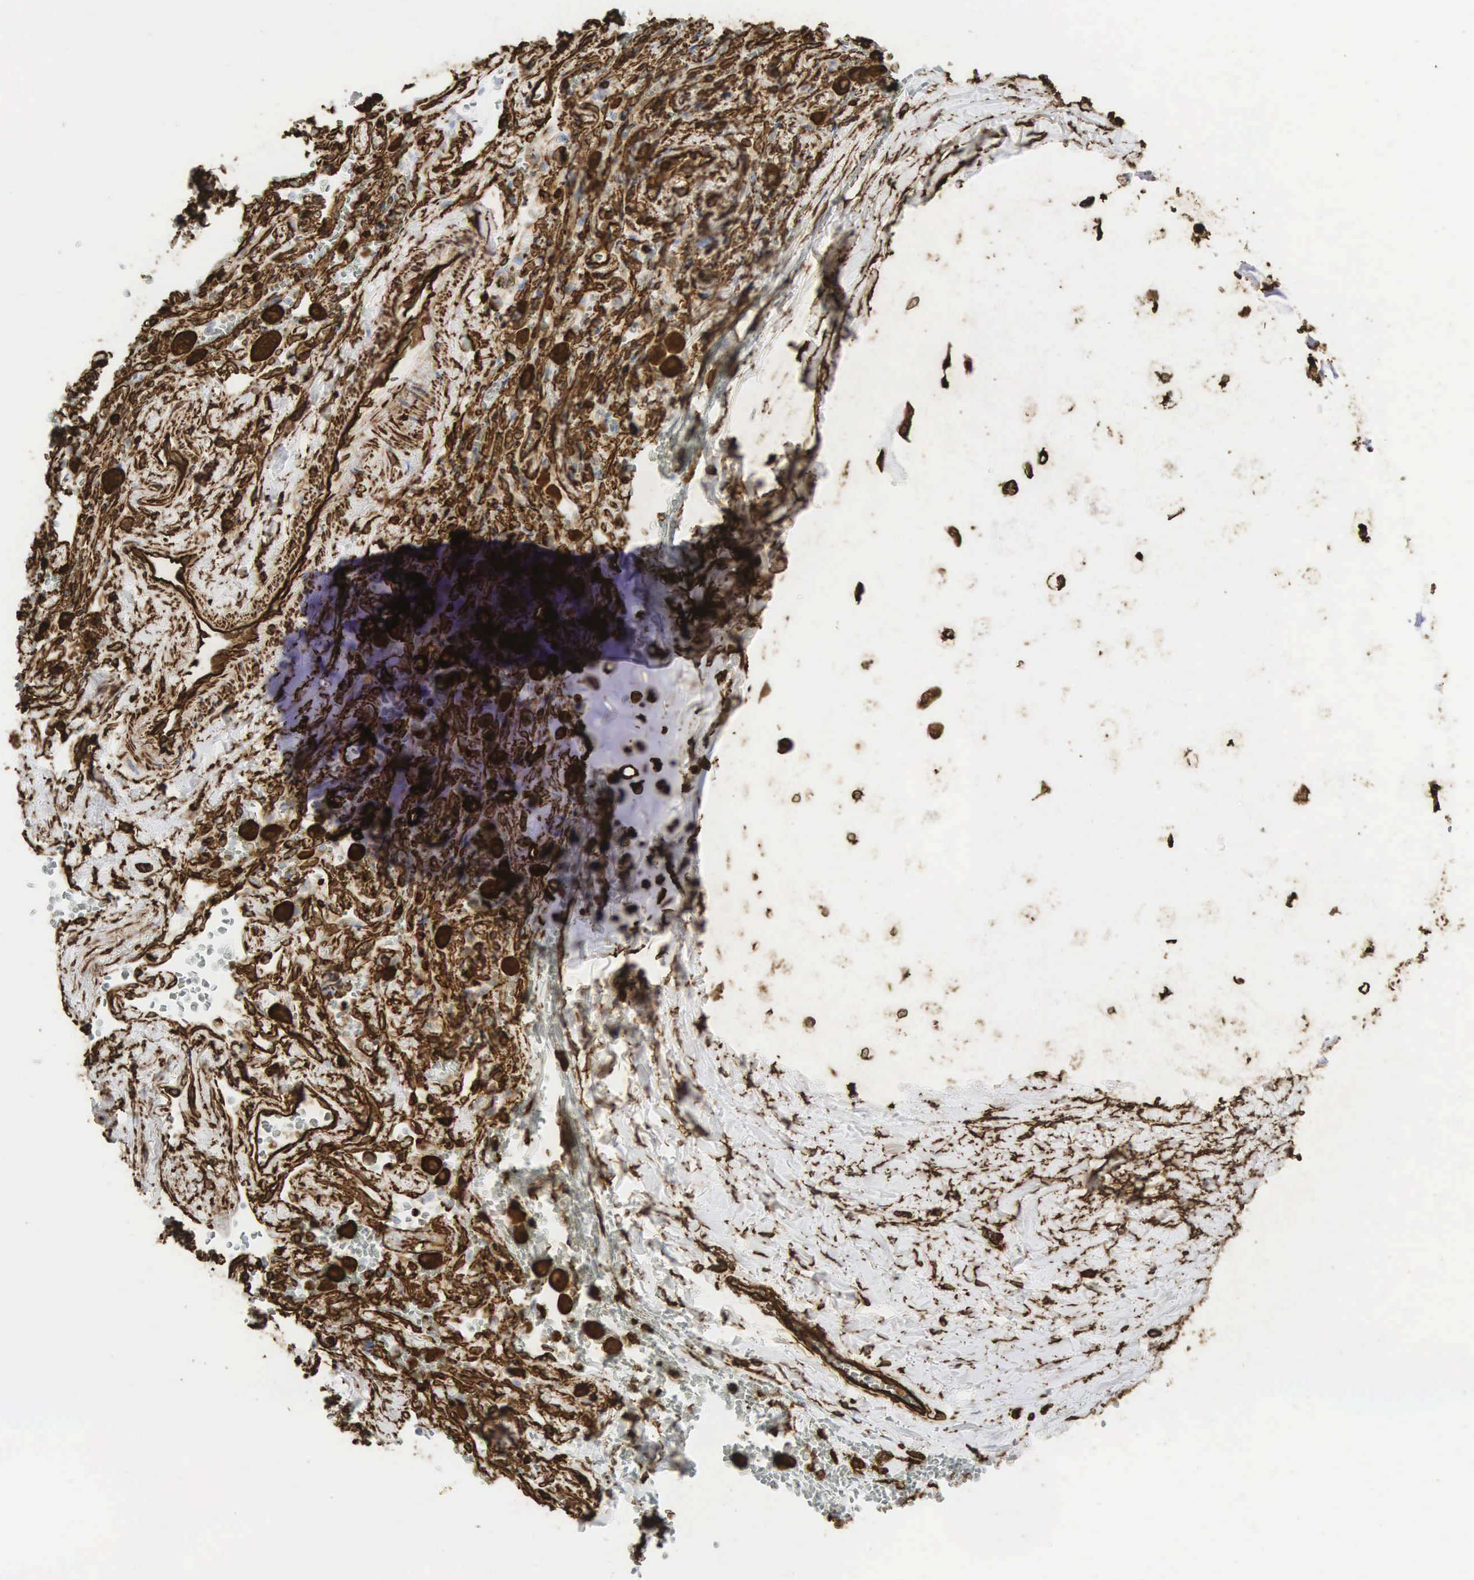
{"staining": {"intensity": "negative", "quantity": "none", "location": "none"}, "tissue": "bronchus", "cell_type": "Respiratory epithelial cells", "image_type": "normal", "snomed": [{"axis": "morphology", "description": "Normal tissue, NOS"}, {"axis": "topography", "description": "Cartilage tissue"}, {"axis": "topography", "description": "Lung"}], "caption": "This histopathology image is of normal bronchus stained with immunohistochemistry to label a protein in brown with the nuclei are counter-stained blue. There is no positivity in respiratory epithelial cells. (Brightfield microscopy of DAB IHC at high magnification).", "gene": "VIM", "patient": {"sex": "male", "age": 65}}